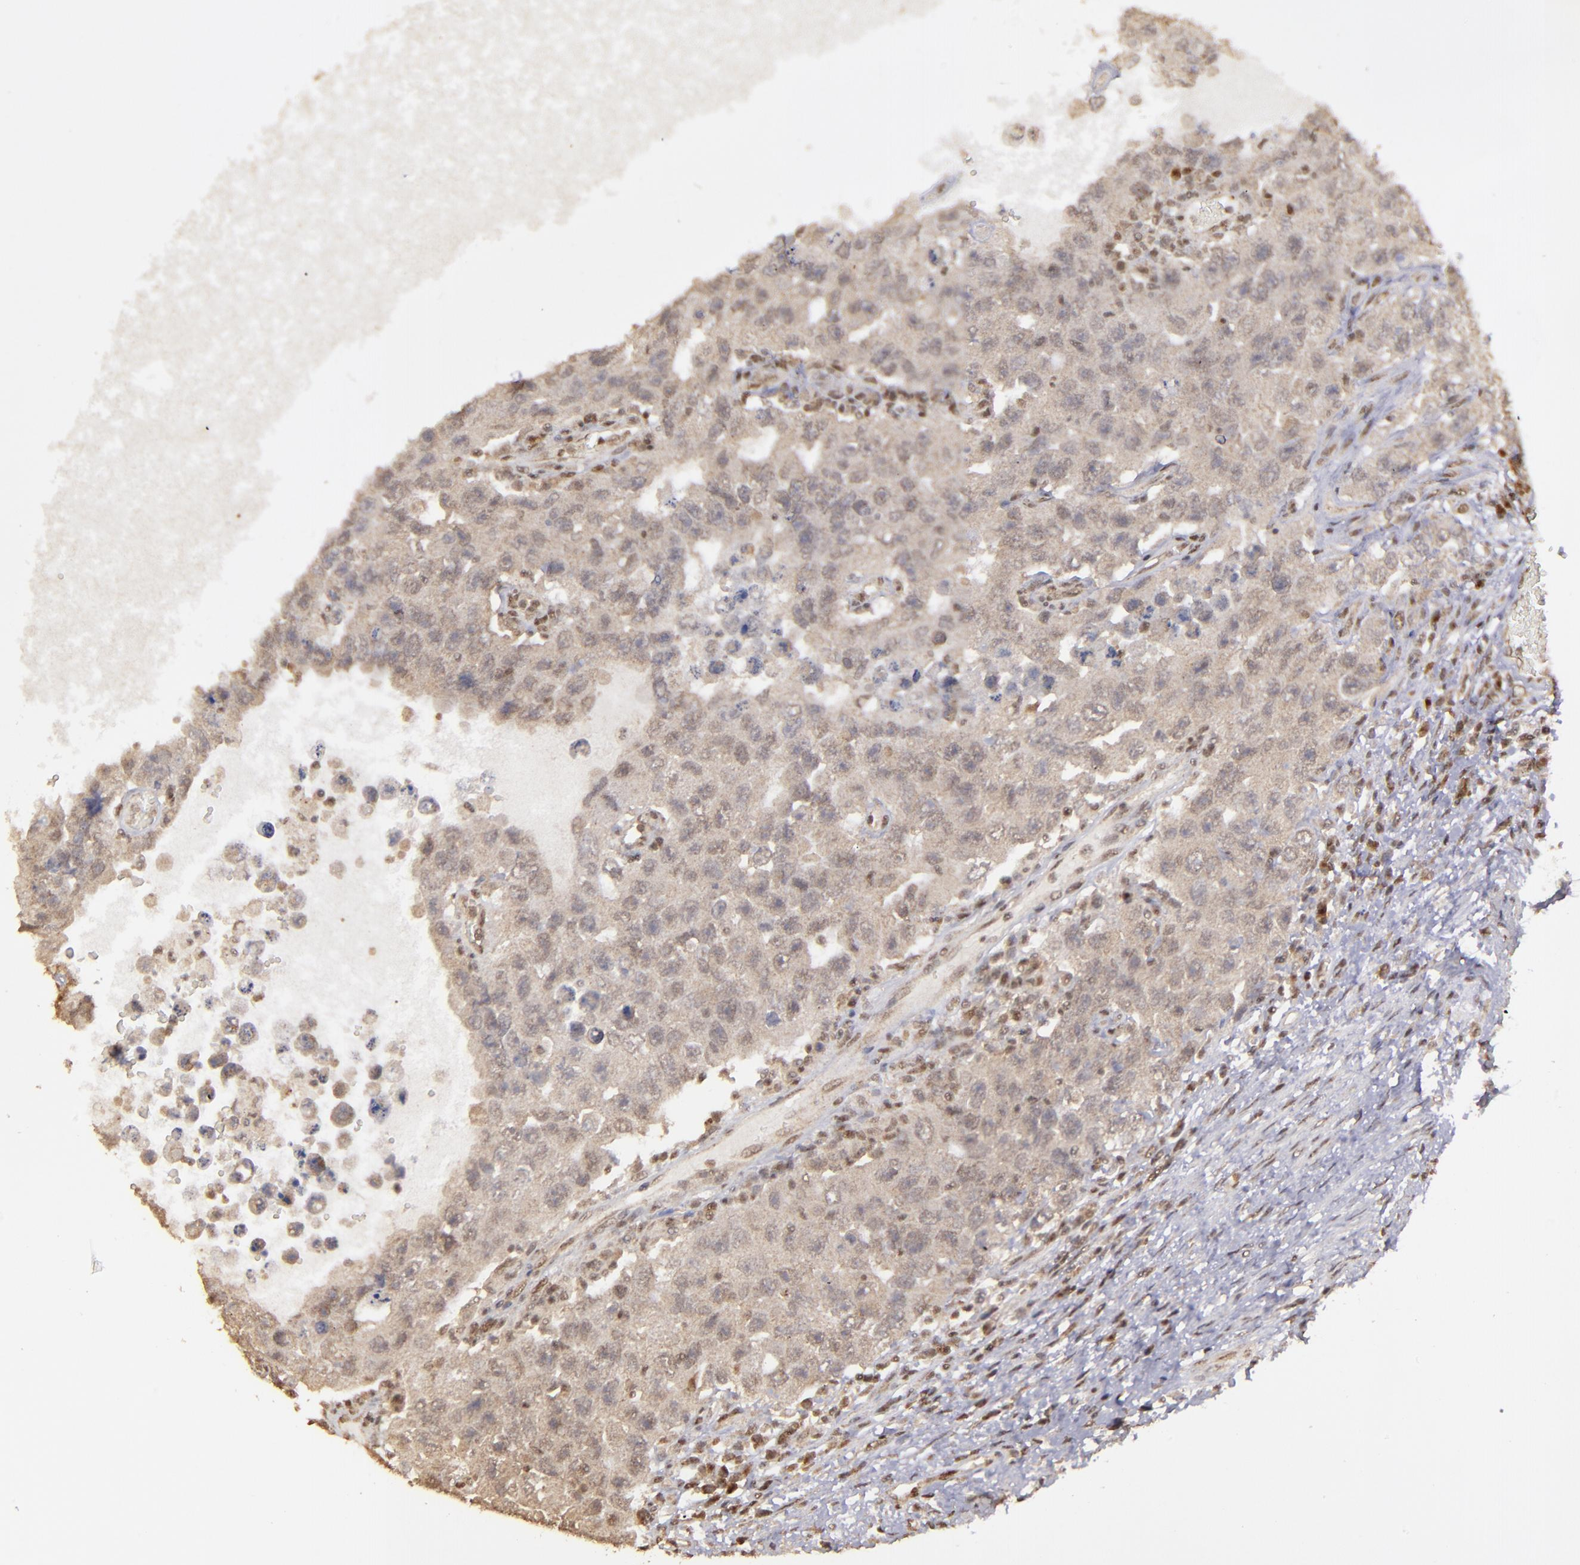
{"staining": {"intensity": "weak", "quantity": ">75%", "location": "cytoplasmic/membranous"}, "tissue": "testis cancer", "cell_type": "Tumor cells", "image_type": "cancer", "snomed": [{"axis": "morphology", "description": "Carcinoma, Embryonal, NOS"}, {"axis": "topography", "description": "Testis"}], "caption": "High-power microscopy captured an IHC histopathology image of embryonal carcinoma (testis), revealing weak cytoplasmic/membranous staining in approximately >75% of tumor cells.", "gene": "ARNT", "patient": {"sex": "male", "age": 26}}